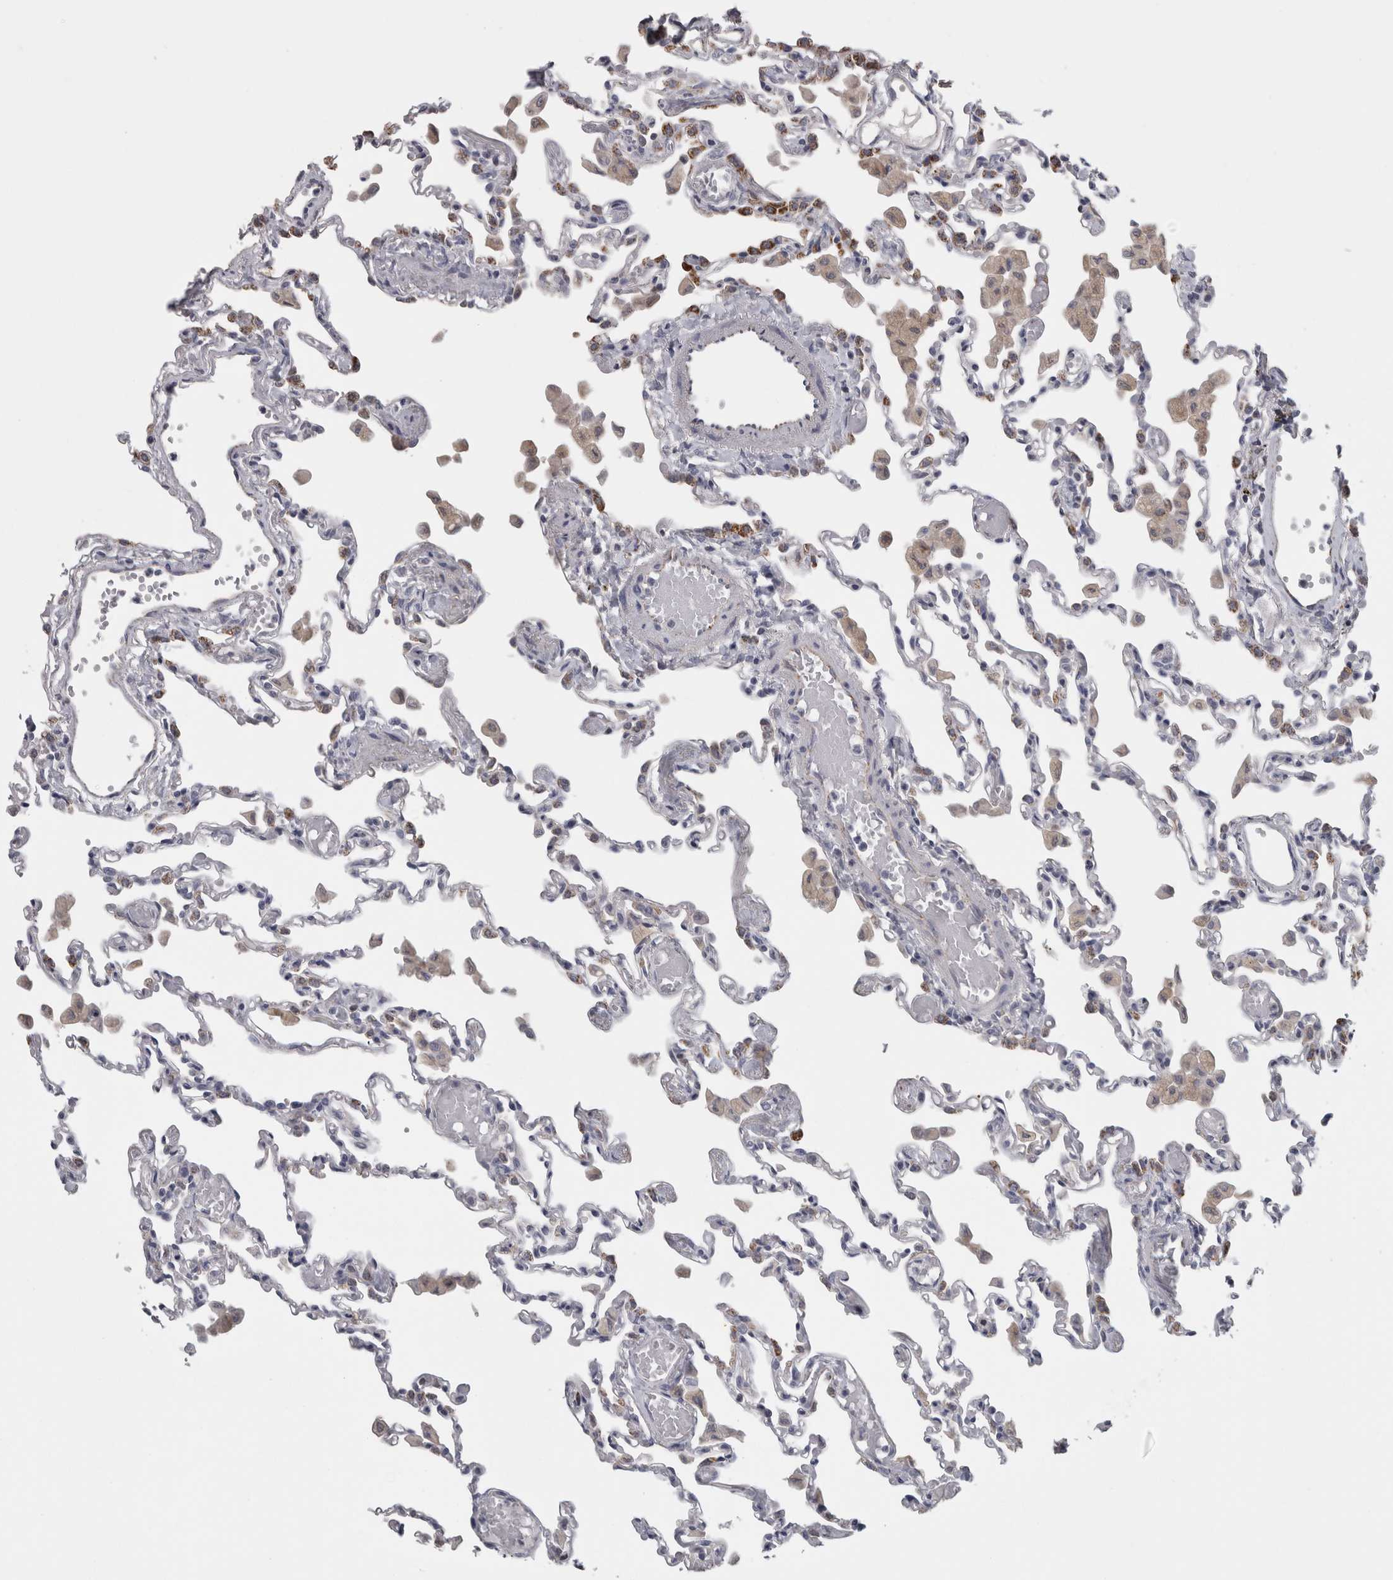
{"staining": {"intensity": "weak", "quantity": "<25%", "location": "cytoplasmic/membranous"}, "tissue": "lung", "cell_type": "Alveolar cells", "image_type": "normal", "snomed": [{"axis": "morphology", "description": "Normal tissue, NOS"}, {"axis": "topography", "description": "Bronchus"}, {"axis": "topography", "description": "Lung"}], "caption": "Immunohistochemistry (IHC) image of unremarkable lung: human lung stained with DAB (3,3'-diaminobenzidine) displays no significant protein expression in alveolar cells.", "gene": "TCAP", "patient": {"sex": "female", "age": 49}}